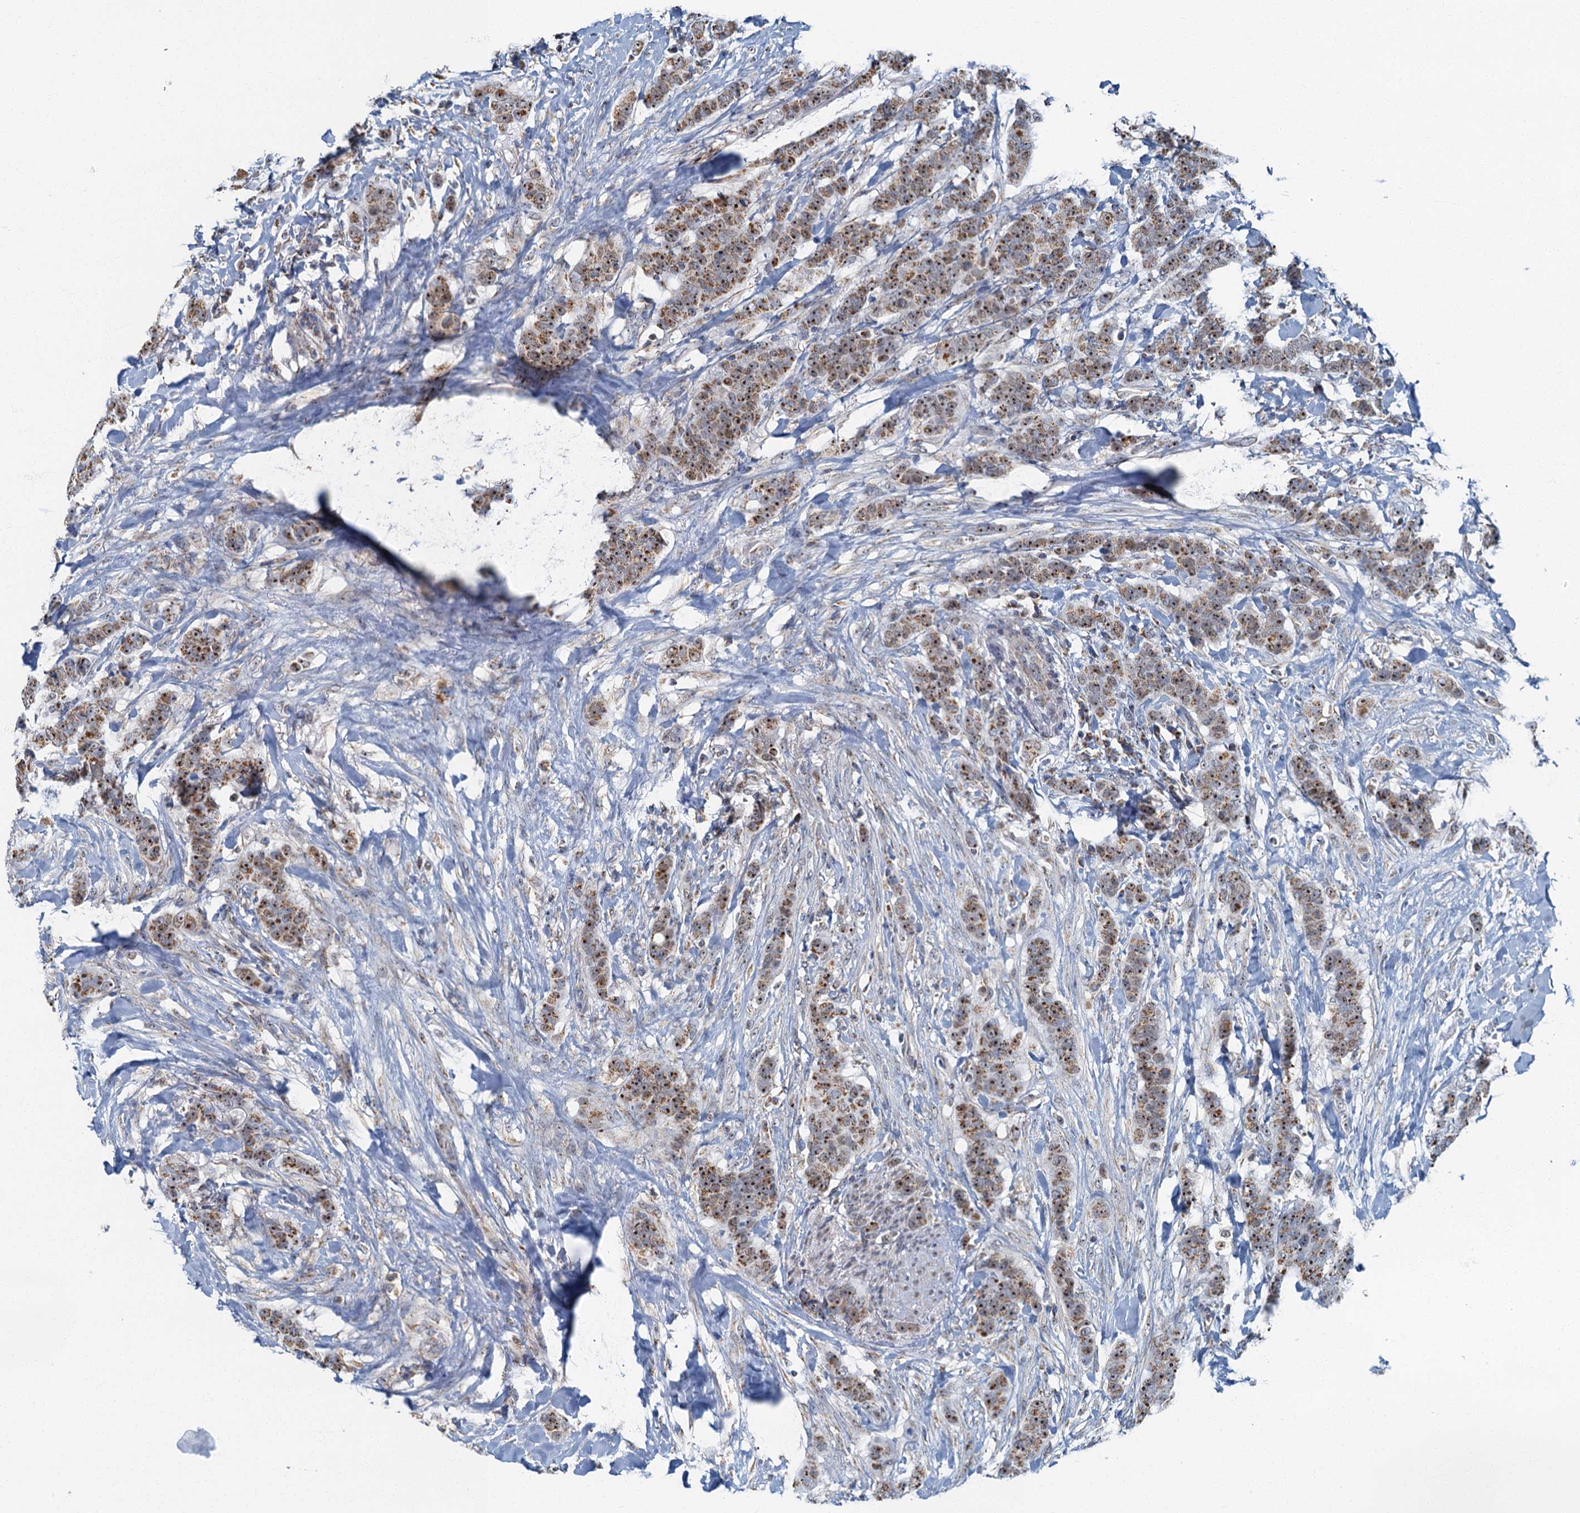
{"staining": {"intensity": "moderate", "quantity": ">75%", "location": "cytoplasmic/membranous,nuclear"}, "tissue": "breast cancer", "cell_type": "Tumor cells", "image_type": "cancer", "snomed": [{"axis": "morphology", "description": "Duct carcinoma"}, {"axis": "topography", "description": "Breast"}], "caption": "Immunohistochemistry (DAB) staining of breast cancer (intraductal carcinoma) displays moderate cytoplasmic/membranous and nuclear protein staining in about >75% of tumor cells. The staining was performed using DAB to visualize the protein expression in brown, while the nuclei were stained in blue with hematoxylin (Magnification: 20x).", "gene": "RAD9B", "patient": {"sex": "female", "age": 40}}